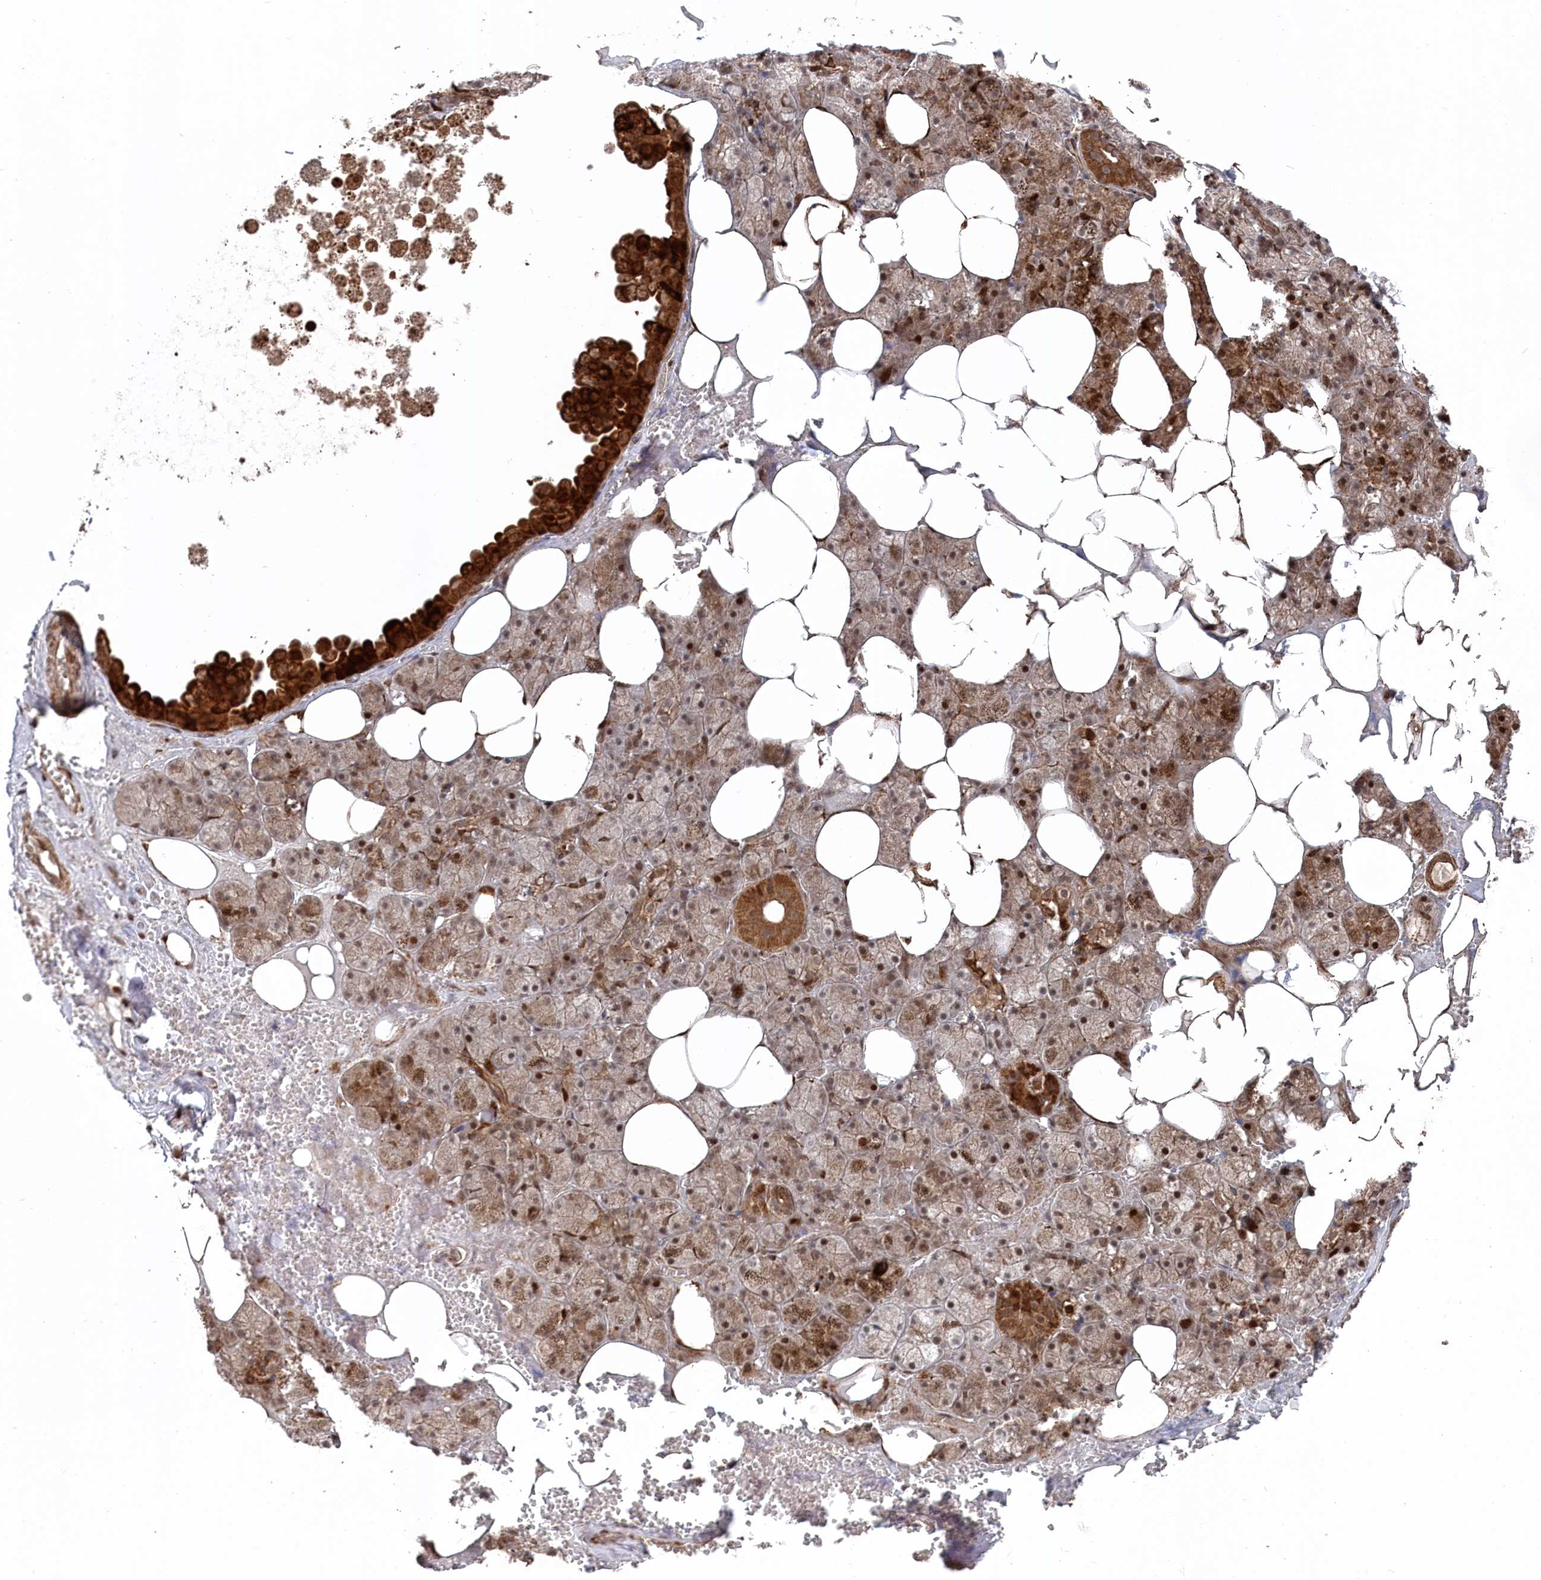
{"staining": {"intensity": "moderate", "quantity": ">75%", "location": "cytoplasmic/membranous,nuclear"}, "tissue": "salivary gland", "cell_type": "Glandular cells", "image_type": "normal", "snomed": [{"axis": "morphology", "description": "Normal tissue, NOS"}, {"axis": "topography", "description": "Salivary gland"}], "caption": "DAB immunohistochemical staining of benign salivary gland exhibits moderate cytoplasmic/membranous,nuclear protein staining in about >75% of glandular cells.", "gene": "POLR3A", "patient": {"sex": "male", "age": 62}}